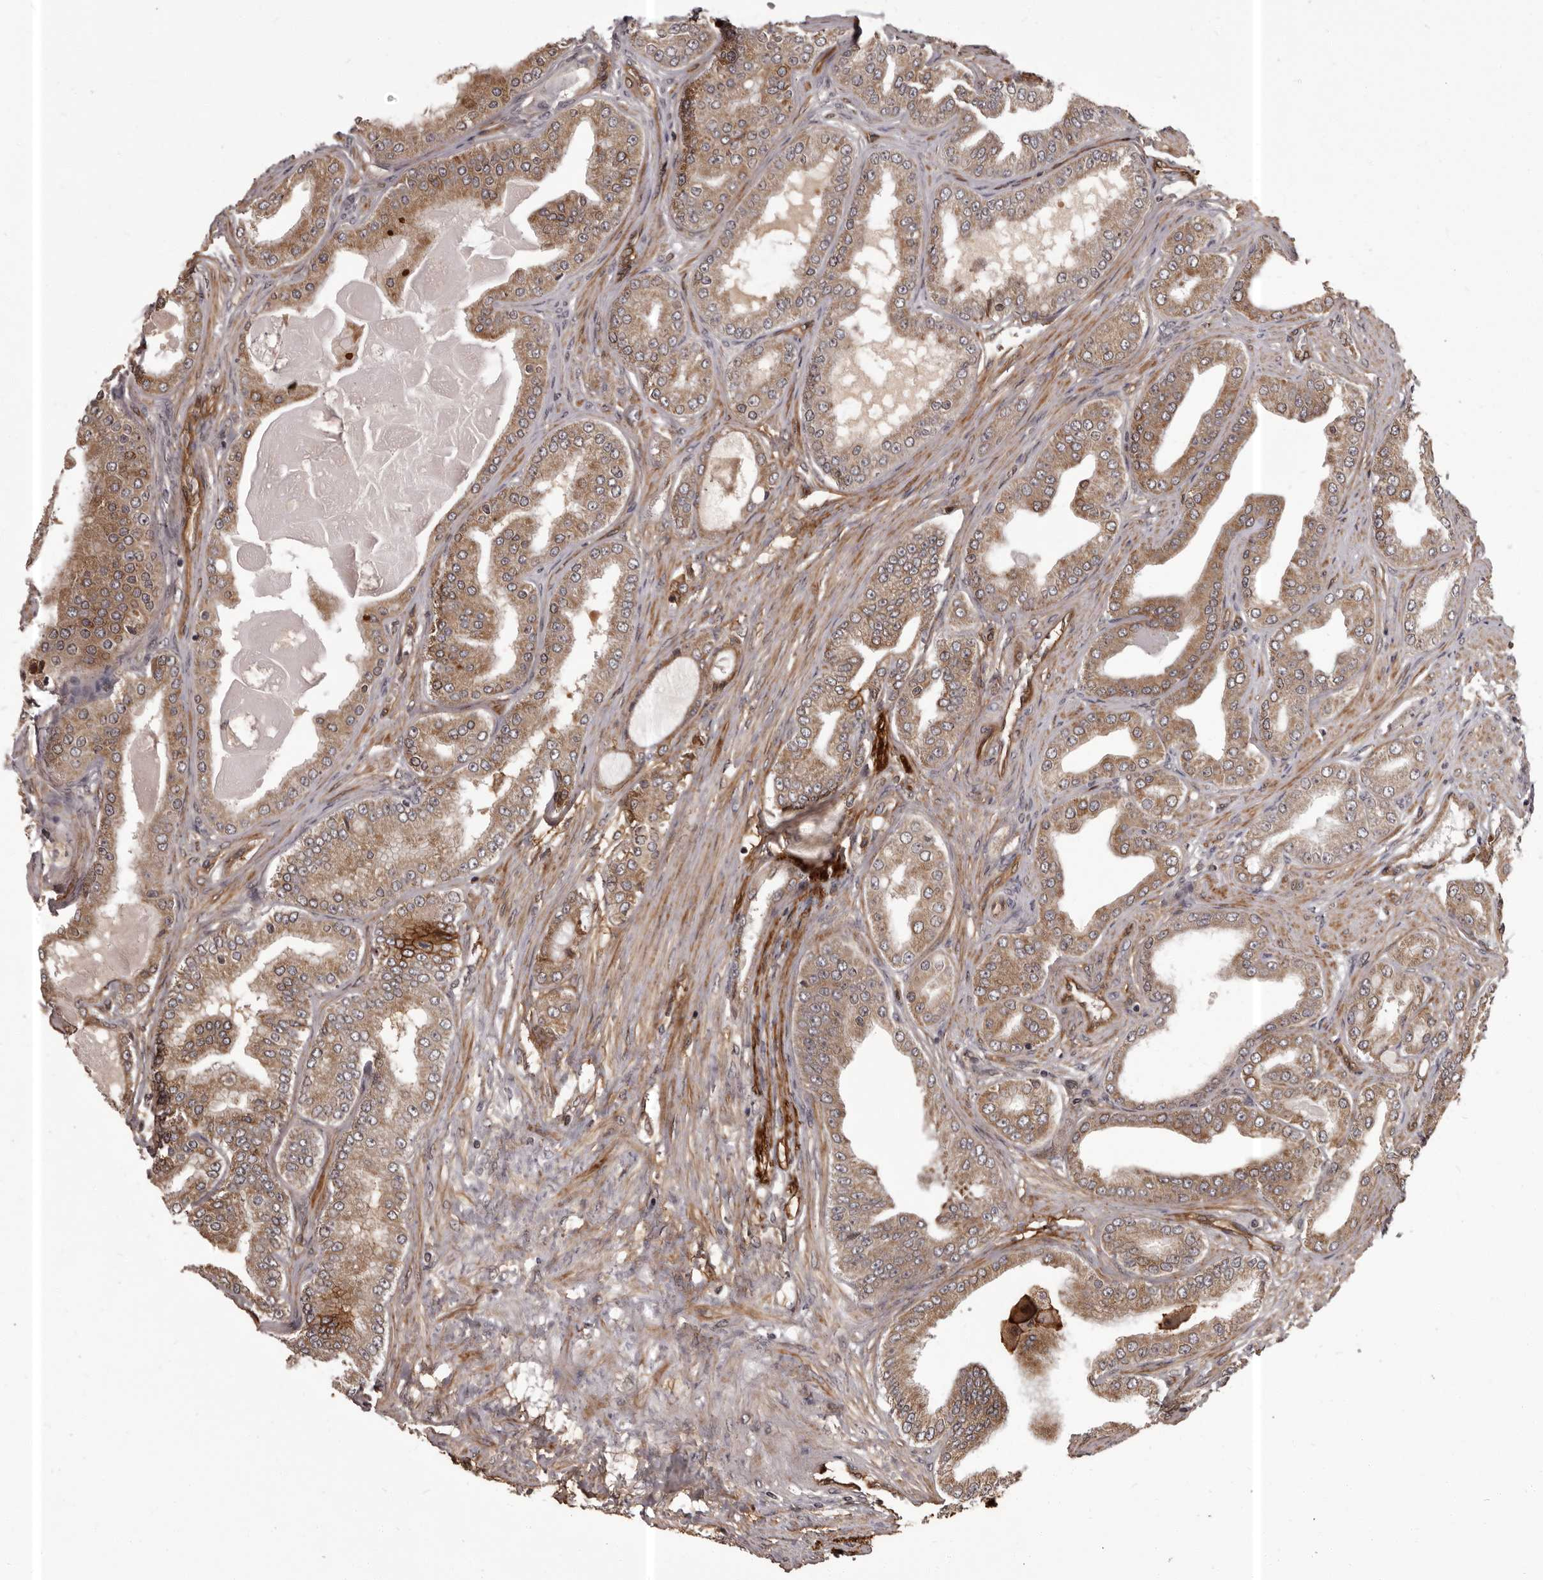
{"staining": {"intensity": "moderate", "quantity": ">75%", "location": "cytoplasmic/membranous"}, "tissue": "prostate cancer", "cell_type": "Tumor cells", "image_type": "cancer", "snomed": [{"axis": "morphology", "description": "Adenocarcinoma, High grade"}, {"axis": "topography", "description": "Prostate"}], "caption": "Prostate cancer (high-grade adenocarcinoma) was stained to show a protein in brown. There is medium levels of moderate cytoplasmic/membranous staining in approximately >75% of tumor cells.", "gene": "SLITRK6", "patient": {"sex": "male", "age": 60}}